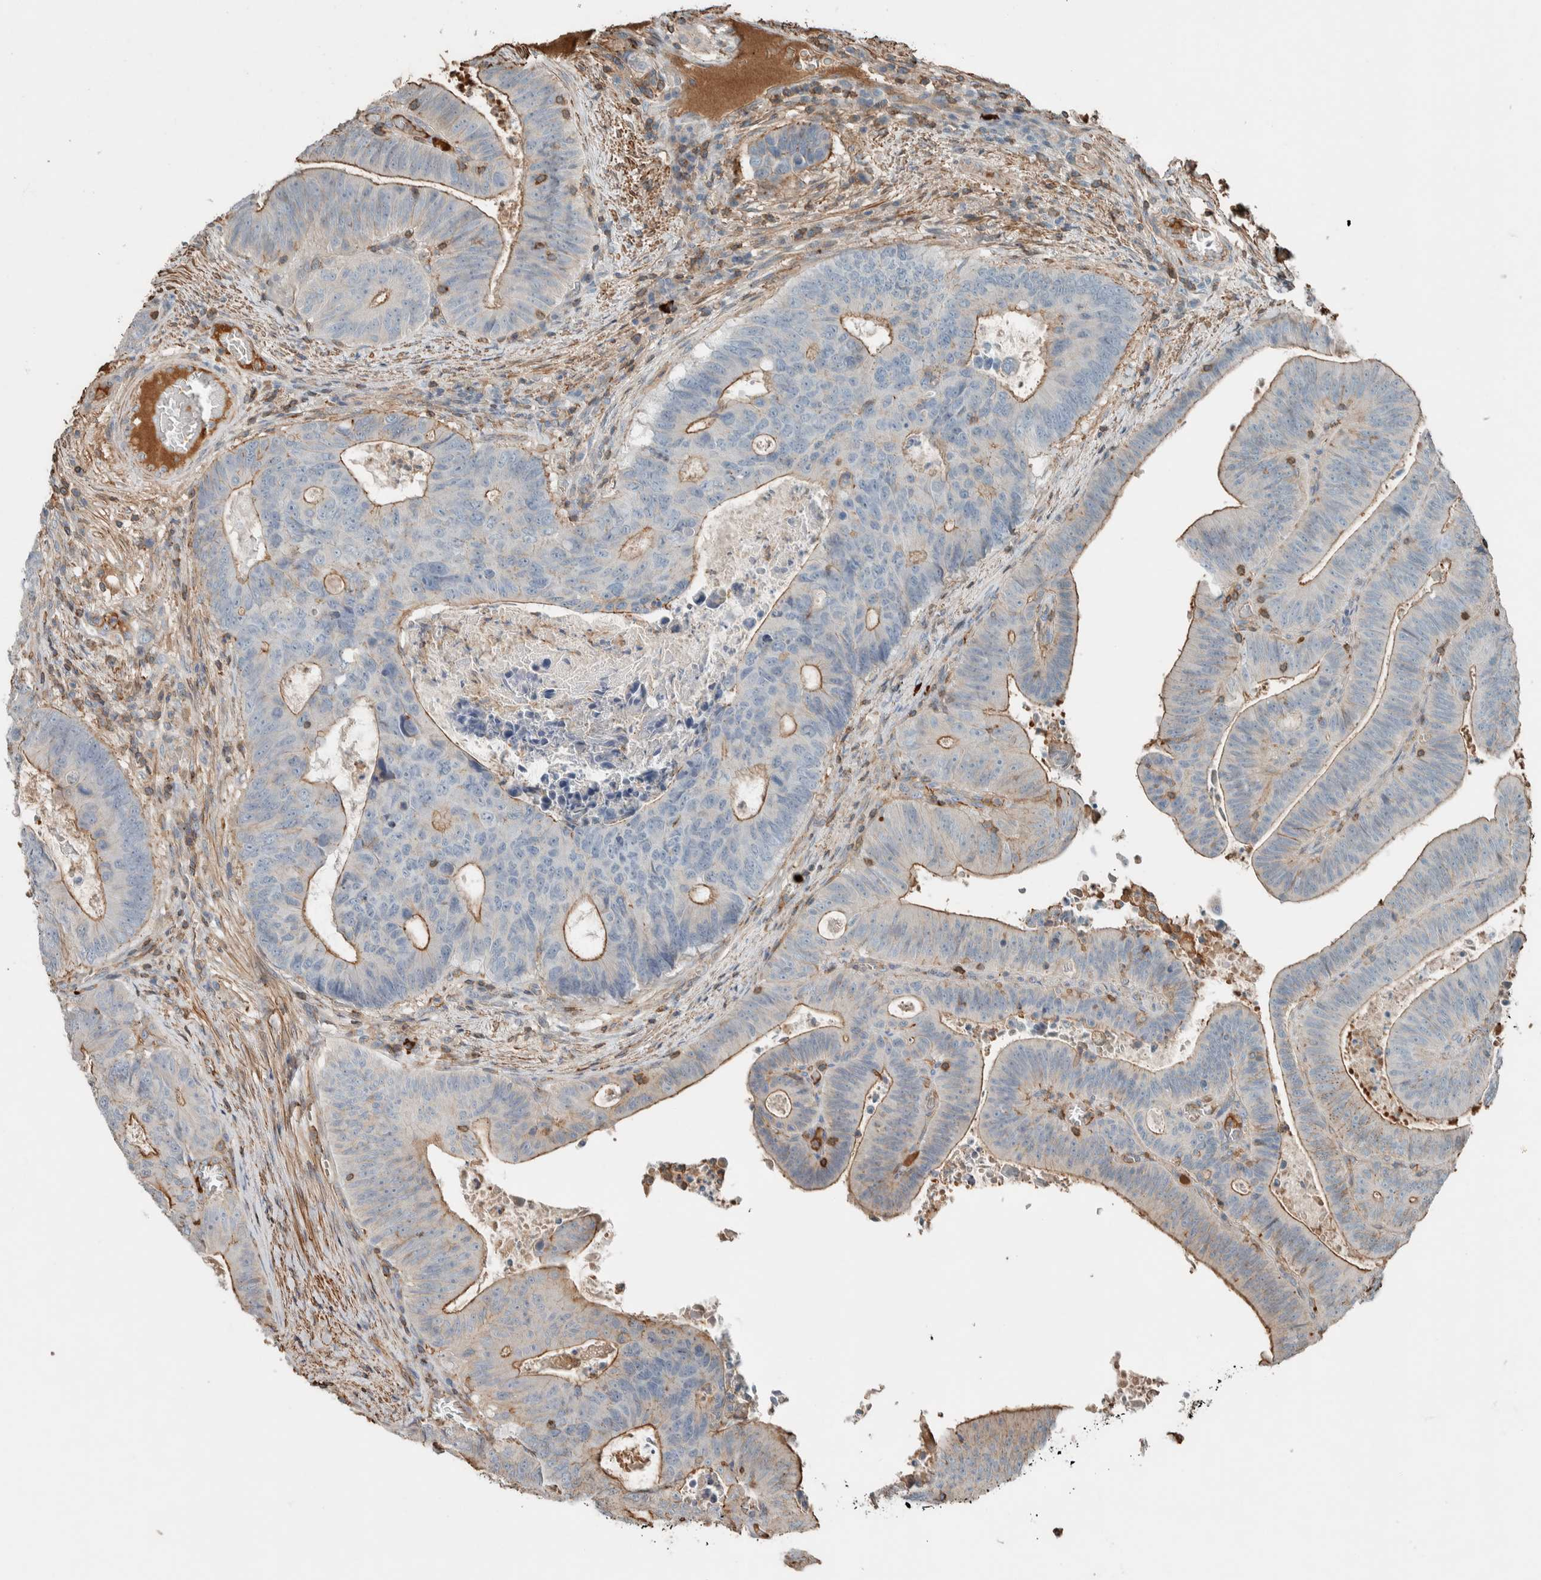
{"staining": {"intensity": "moderate", "quantity": "25%-75%", "location": "cytoplasmic/membranous"}, "tissue": "colorectal cancer", "cell_type": "Tumor cells", "image_type": "cancer", "snomed": [{"axis": "morphology", "description": "Adenocarcinoma, NOS"}, {"axis": "topography", "description": "Colon"}], "caption": "Immunohistochemistry histopathology image of neoplastic tissue: human colorectal cancer stained using immunohistochemistry shows medium levels of moderate protein expression localized specifically in the cytoplasmic/membranous of tumor cells, appearing as a cytoplasmic/membranous brown color.", "gene": "CTBP2", "patient": {"sex": "male", "age": 87}}